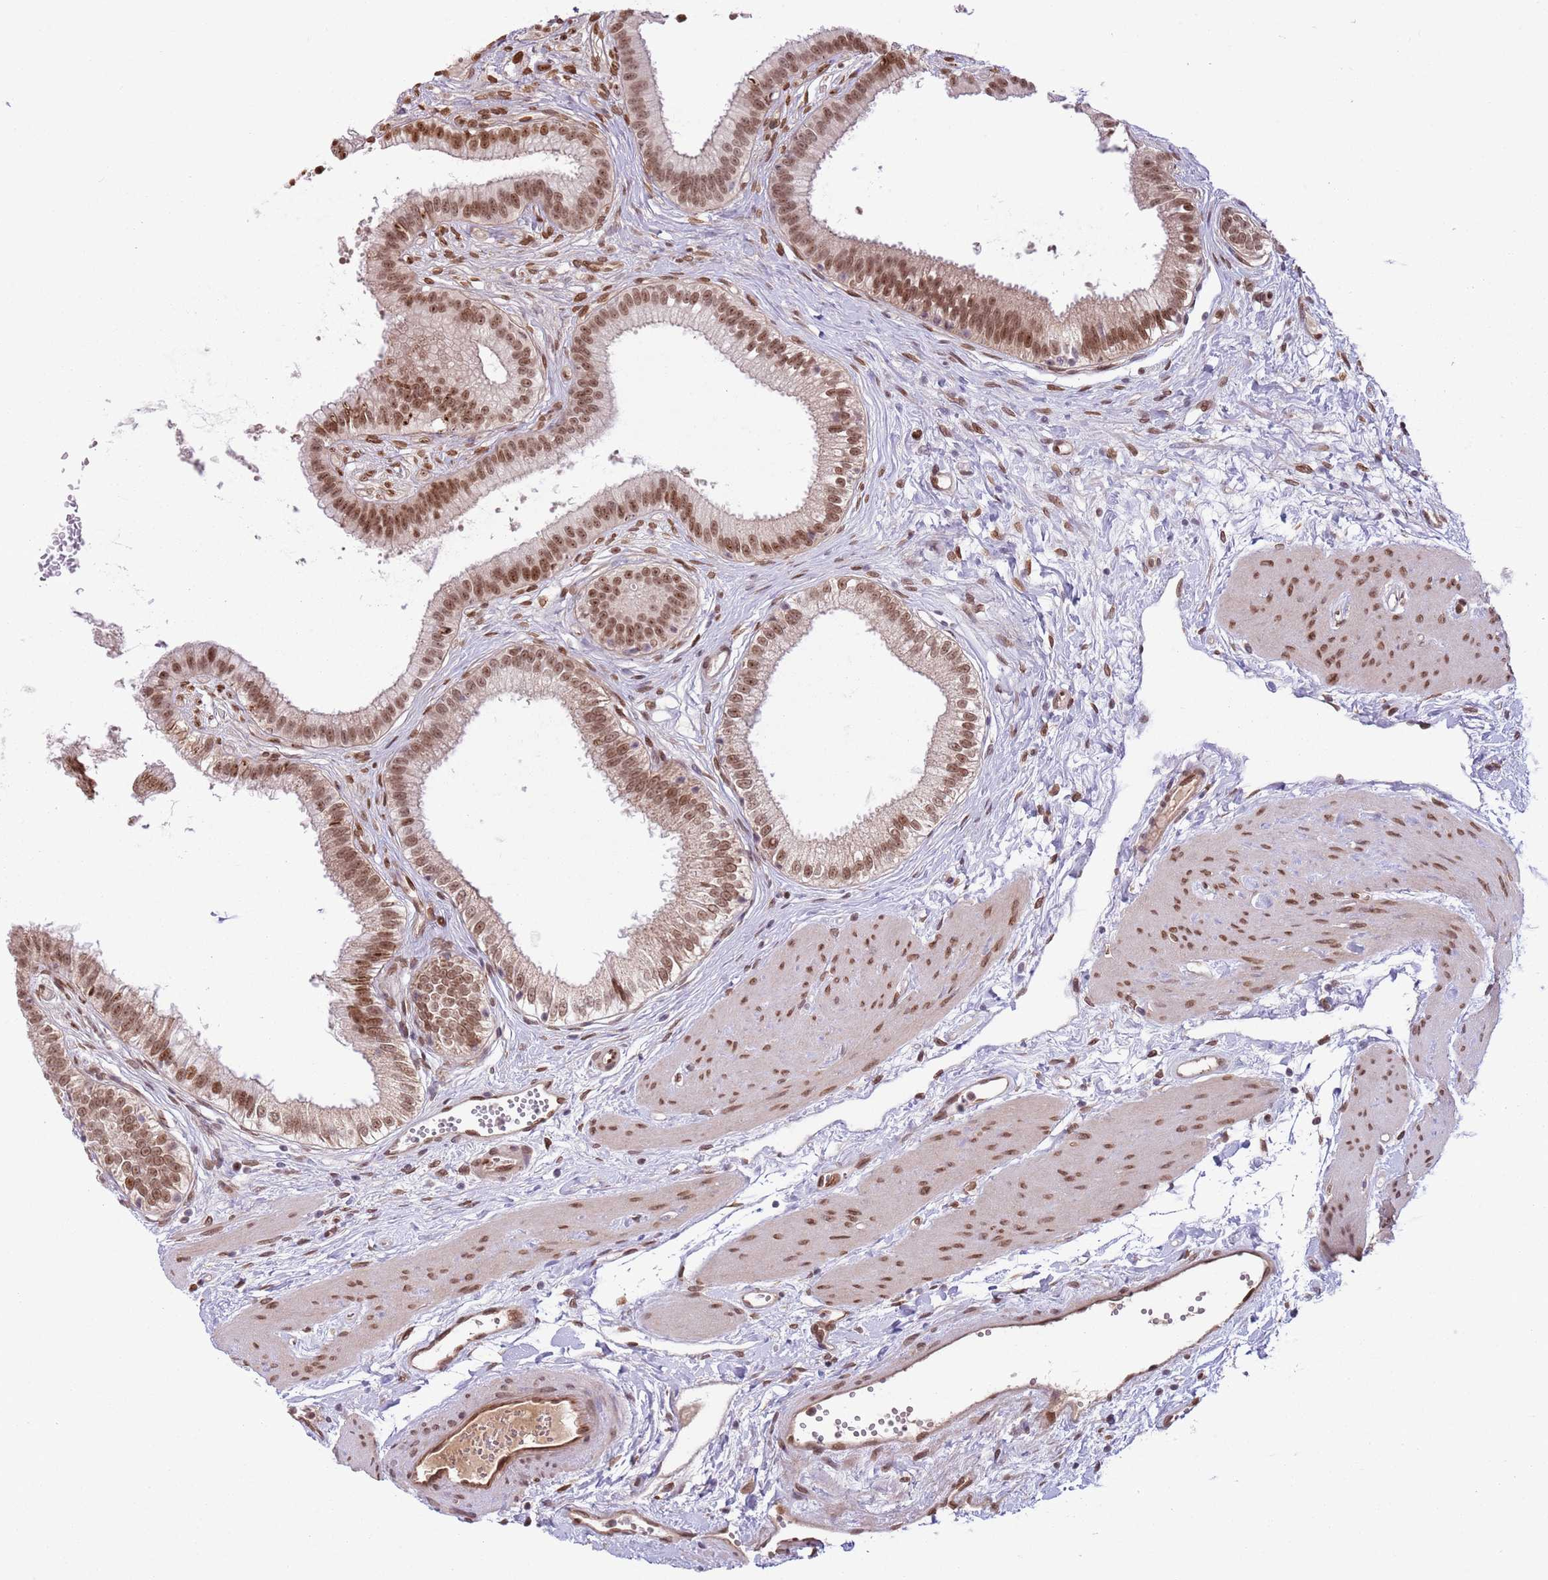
{"staining": {"intensity": "moderate", "quantity": ">75%", "location": "nuclear"}, "tissue": "gallbladder", "cell_type": "Glandular cells", "image_type": "normal", "snomed": [{"axis": "morphology", "description": "Normal tissue, NOS"}, {"axis": "topography", "description": "Gallbladder"}], "caption": "Brown immunohistochemical staining in normal gallbladder displays moderate nuclear positivity in about >75% of glandular cells.", "gene": "SIPA1L3", "patient": {"sex": "female", "age": 54}}